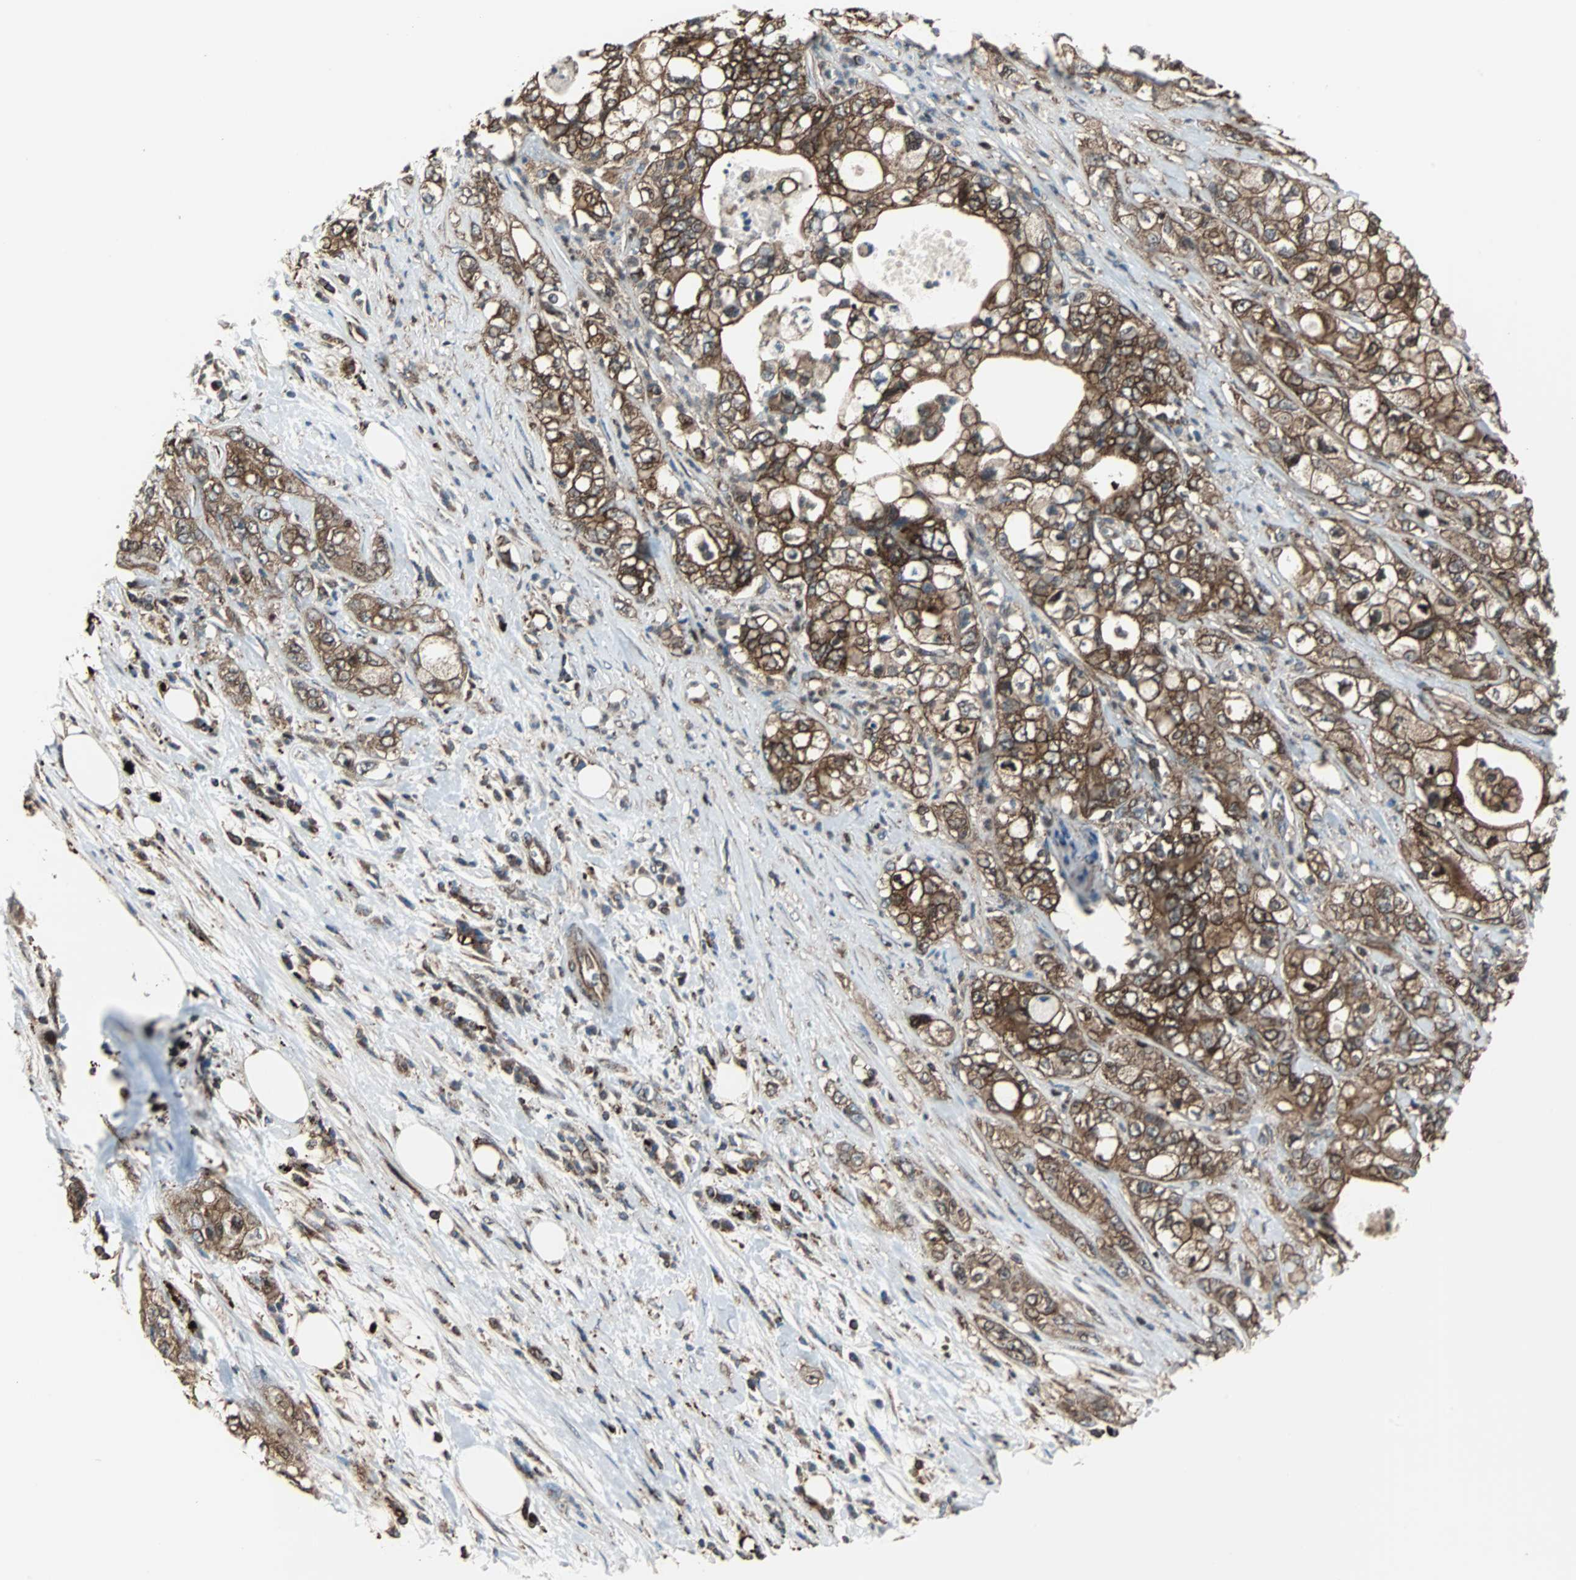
{"staining": {"intensity": "strong", "quantity": ">75%", "location": "cytoplasmic/membranous"}, "tissue": "pancreatic cancer", "cell_type": "Tumor cells", "image_type": "cancer", "snomed": [{"axis": "morphology", "description": "Adenocarcinoma, NOS"}, {"axis": "topography", "description": "Pancreas"}], "caption": "Protein expression analysis of human pancreatic adenocarcinoma reveals strong cytoplasmic/membranous staining in approximately >75% of tumor cells.", "gene": "RELA", "patient": {"sex": "male", "age": 70}}